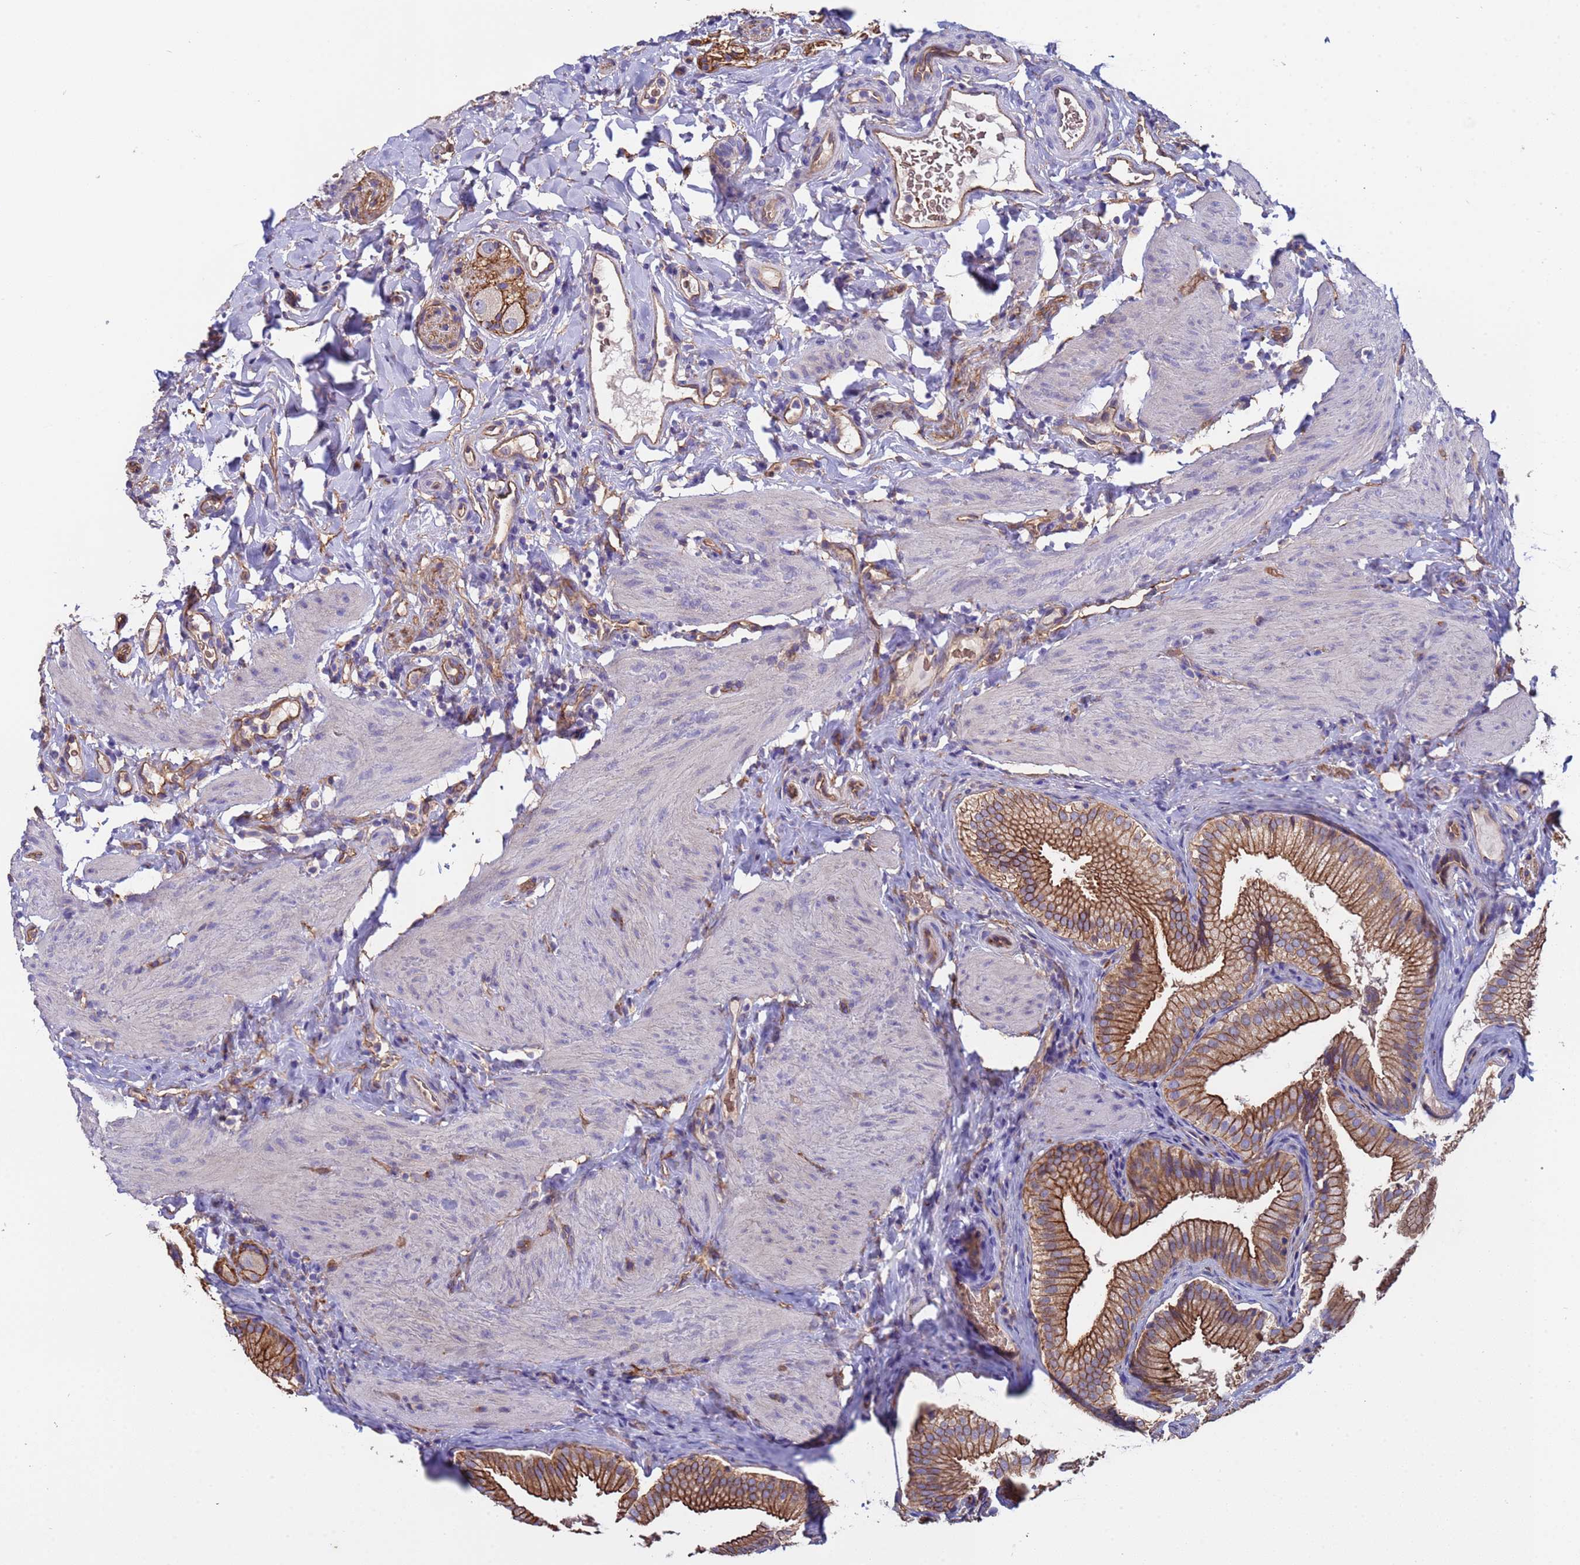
{"staining": {"intensity": "strong", "quantity": ">75%", "location": "cytoplasmic/membranous"}, "tissue": "gallbladder", "cell_type": "Glandular cells", "image_type": "normal", "snomed": [{"axis": "morphology", "description": "Normal tissue, NOS"}, {"axis": "topography", "description": "Gallbladder"}], "caption": "Gallbladder stained with DAB immunohistochemistry (IHC) shows high levels of strong cytoplasmic/membranous staining in approximately >75% of glandular cells.", "gene": "ZNF248", "patient": {"sex": "female", "age": 30}}